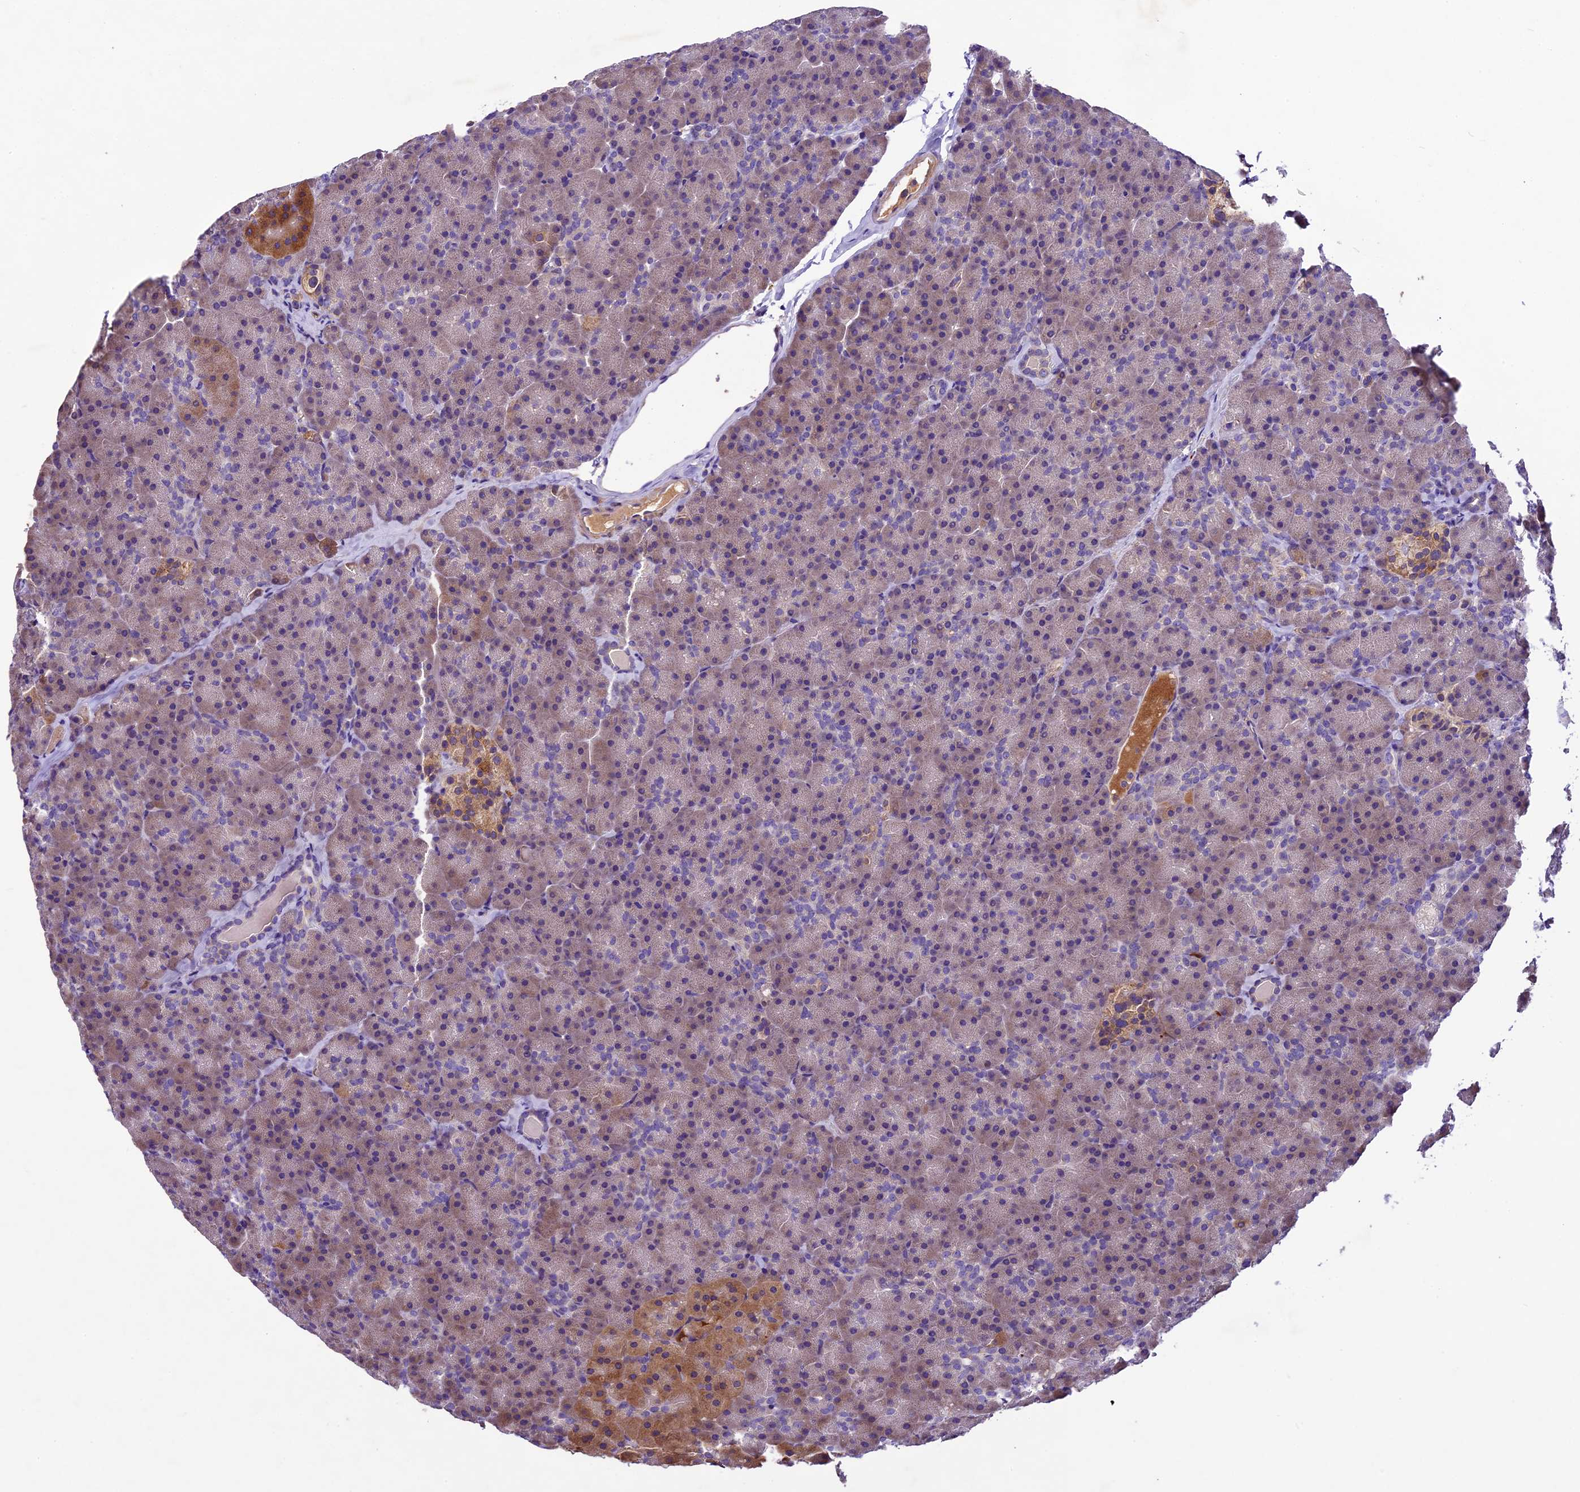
{"staining": {"intensity": "moderate", "quantity": "25%-75%", "location": "cytoplasmic/membranous"}, "tissue": "pancreas", "cell_type": "Exocrine glandular cells", "image_type": "normal", "snomed": [{"axis": "morphology", "description": "Normal tissue, NOS"}, {"axis": "topography", "description": "Pancreas"}], "caption": "A high-resolution image shows immunohistochemistry staining of normal pancreas, which reveals moderate cytoplasmic/membranous positivity in approximately 25%-75% of exocrine glandular cells. (DAB IHC with brightfield microscopy, high magnification).", "gene": "CILP2", "patient": {"sex": "male", "age": 36}}